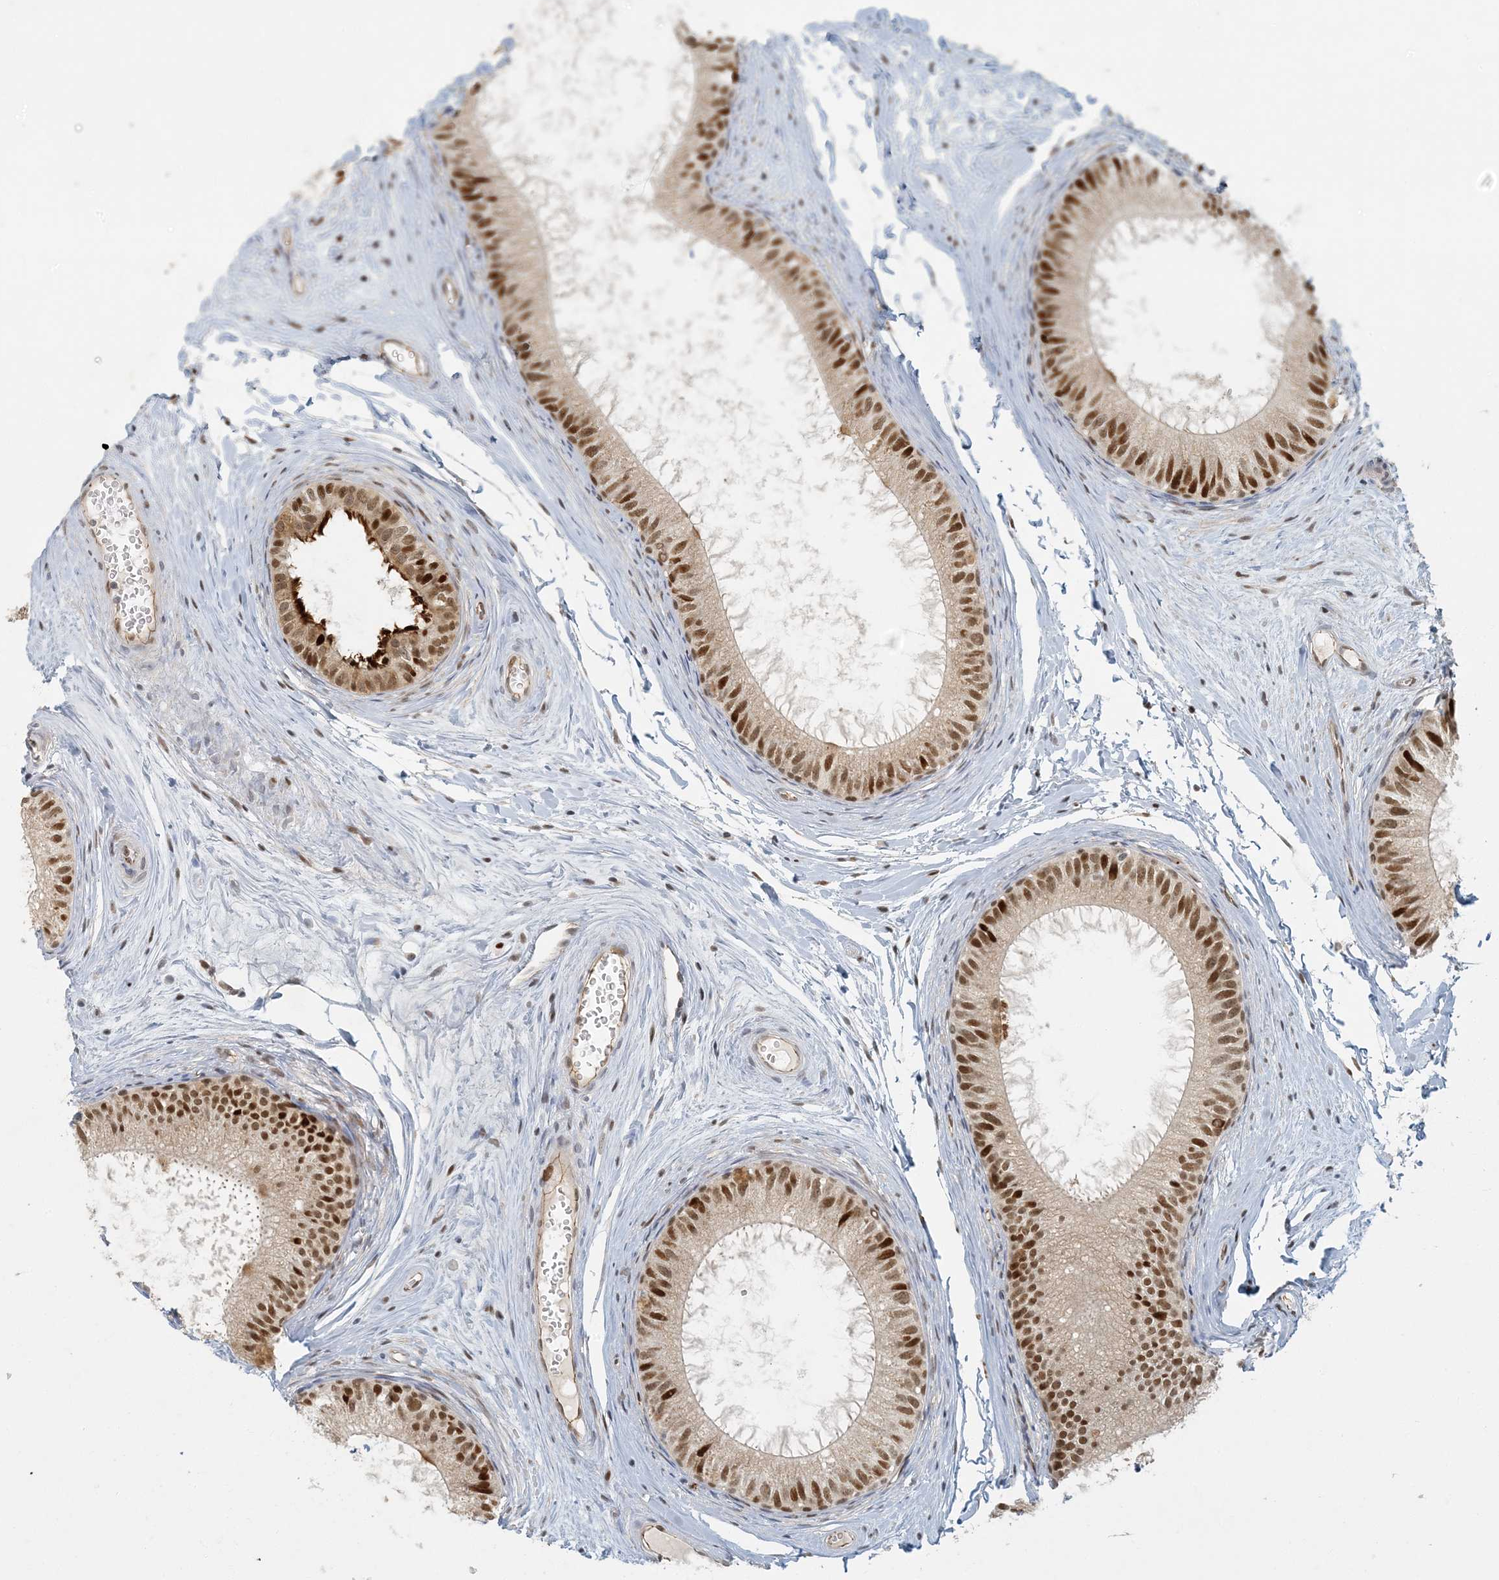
{"staining": {"intensity": "moderate", "quantity": ">75%", "location": "cytoplasmic/membranous,nuclear"}, "tissue": "epididymis", "cell_type": "Glandular cells", "image_type": "normal", "snomed": [{"axis": "morphology", "description": "Normal tissue, NOS"}, {"axis": "topography", "description": "Epididymis"}], "caption": "High-power microscopy captured an immunohistochemistry image of normal epididymis, revealing moderate cytoplasmic/membranous,nuclear expression in approximately >75% of glandular cells.", "gene": "AK9", "patient": {"sex": "male", "age": 34}}